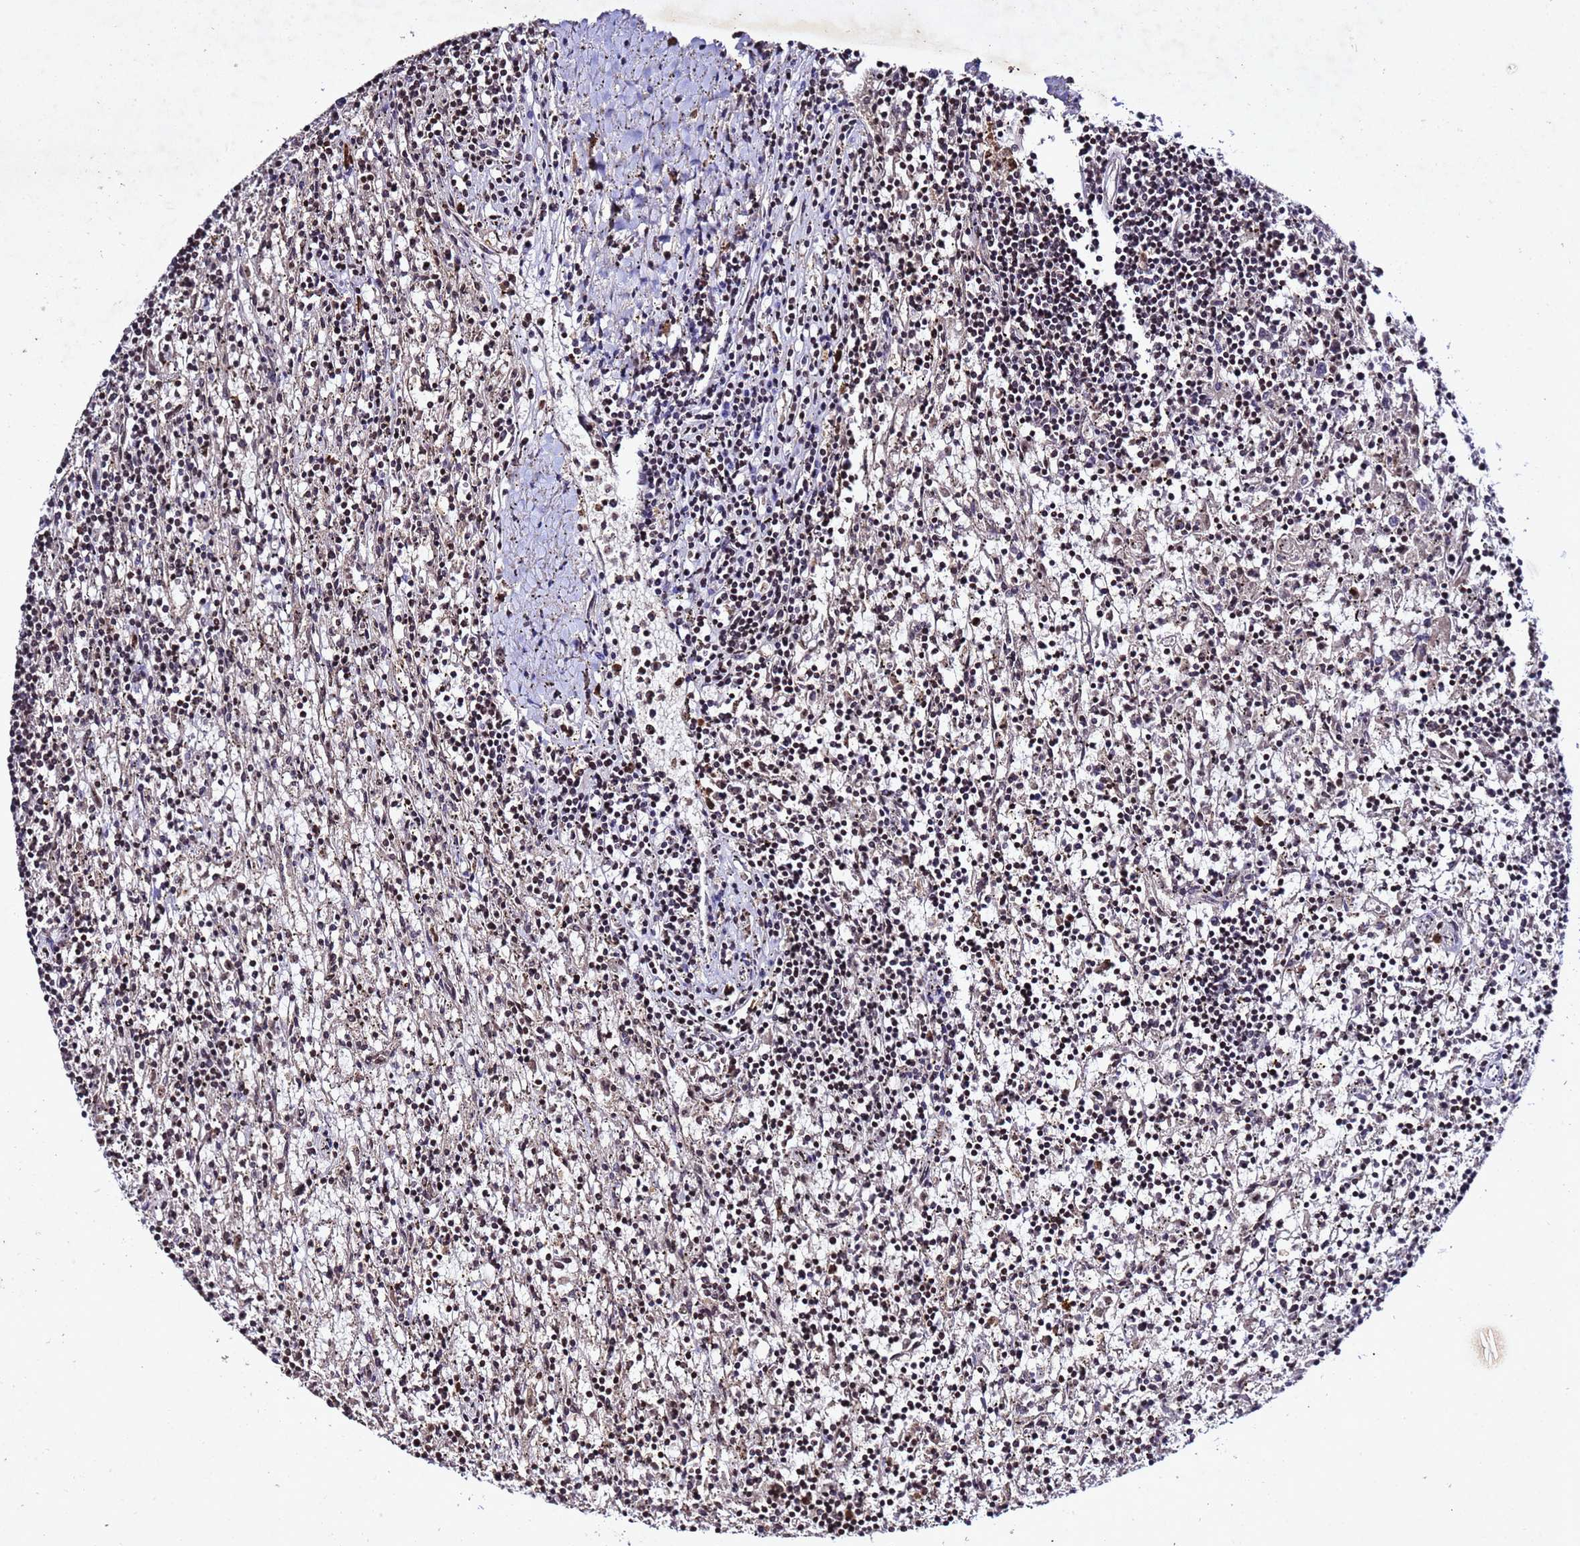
{"staining": {"intensity": "negative", "quantity": "none", "location": "none"}, "tissue": "lymphoma", "cell_type": "Tumor cells", "image_type": "cancer", "snomed": [{"axis": "morphology", "description": "Malignant lymphoma, non-Hodgkin's type, Low grade"}, {"axis": "topography", "description": "Spleen"}], "caption": "This is an IHC photomicrograph of low-grade malignant lymphoma, non-Hodgkin's type. There is no expression in tumor cells.", "gene": "SV2B", "patient": {"sex": "male", "age": 76}}